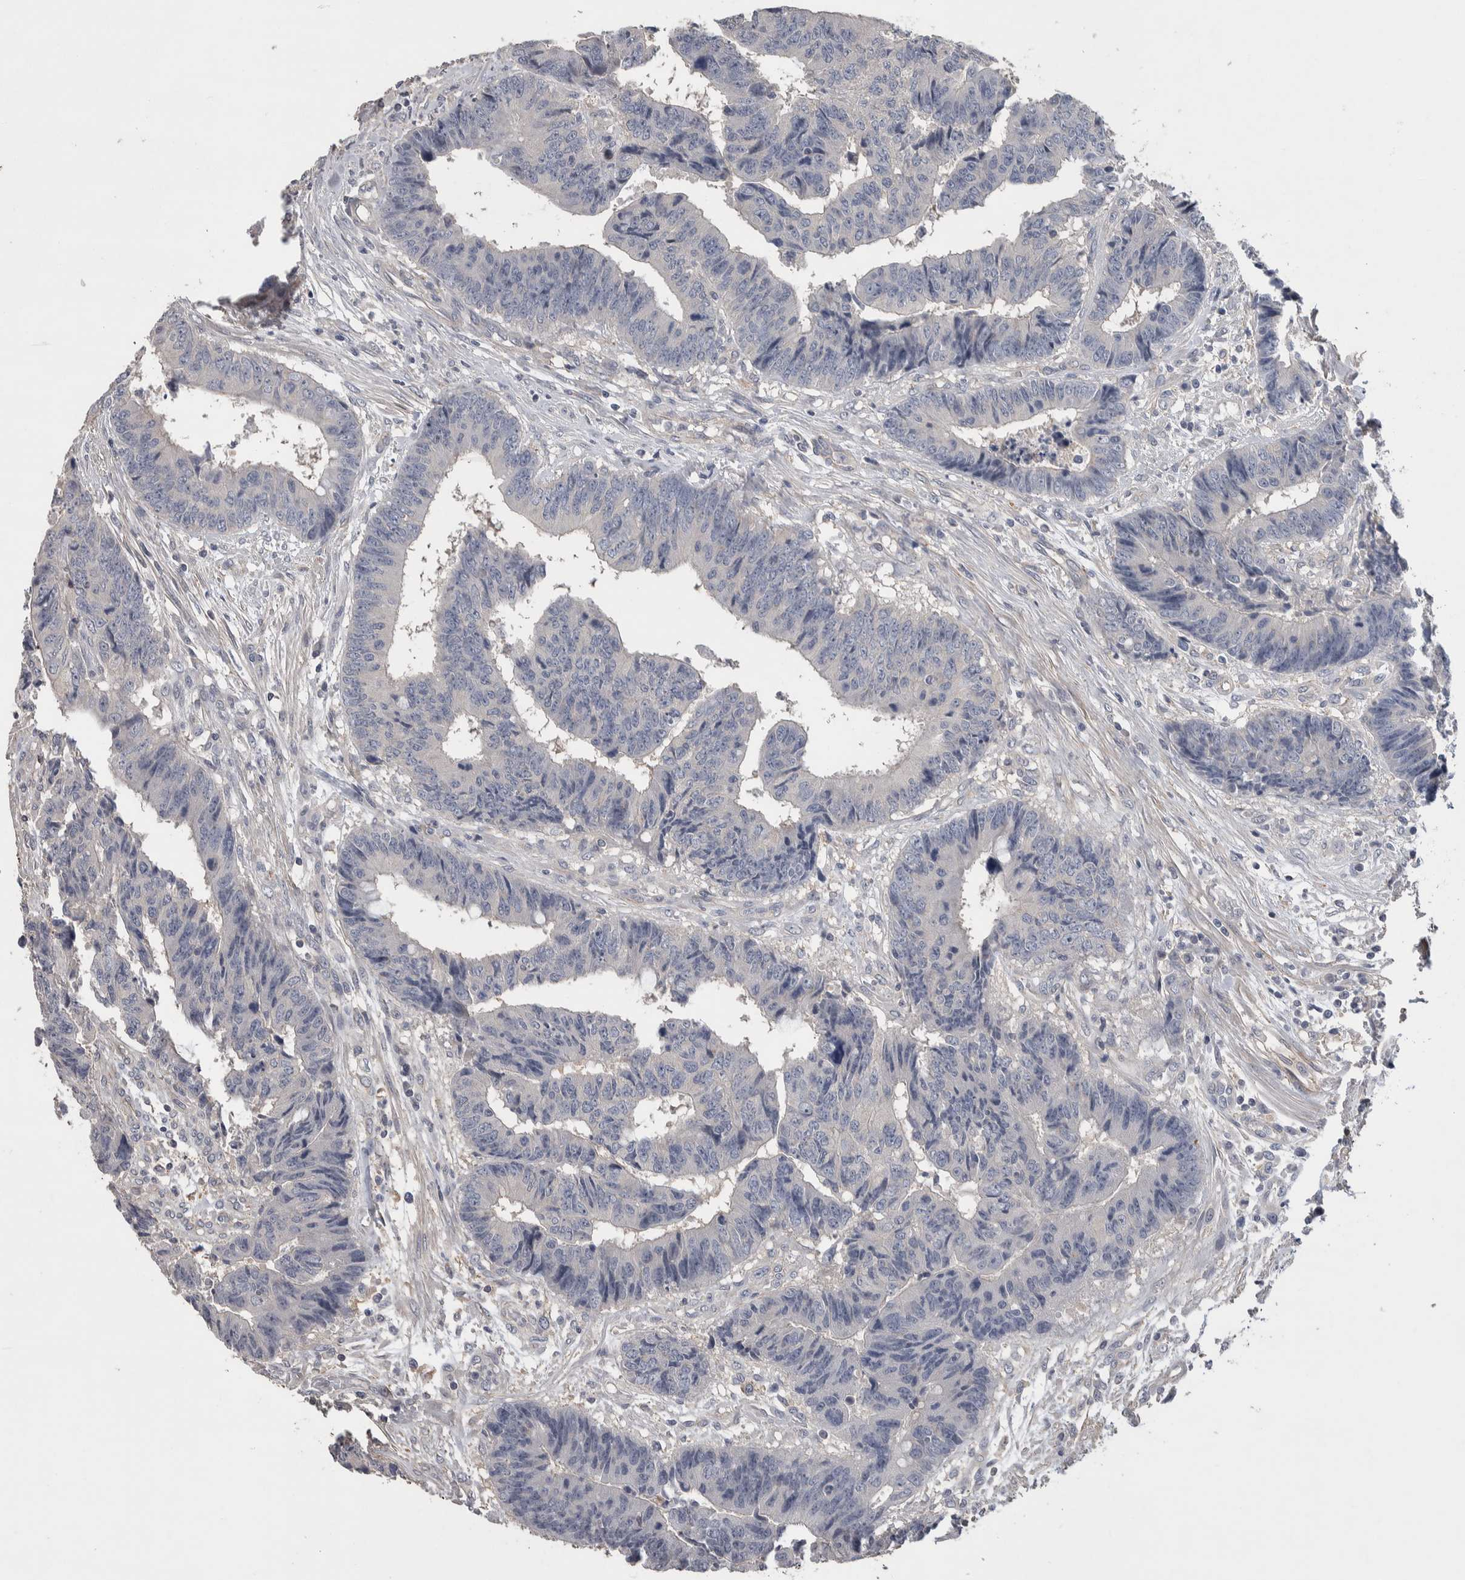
{"staining": {"intensity": "negative", "quantity": "none", "location": "none"}, "tissue": "colorectal cancer", "cell_type": "Tumor cells", "image_type": "cancer", "snomed": [{"axis": "morphology", "description": "Adenocarcinoma, NOS"}, {"axis": "topography", "description": "Rectum"}], "caption": "DAB (3,3'-diaminobenzidine) immunohistochemical staining of human colorectal cancer (adenocarcinoma) exhibits no significant positivity in tumor cells. (DAB immunohistochemistry (IHC), high magnification).", "gene": "GCNA", "patient": {"sex": "male", "age": 84}}